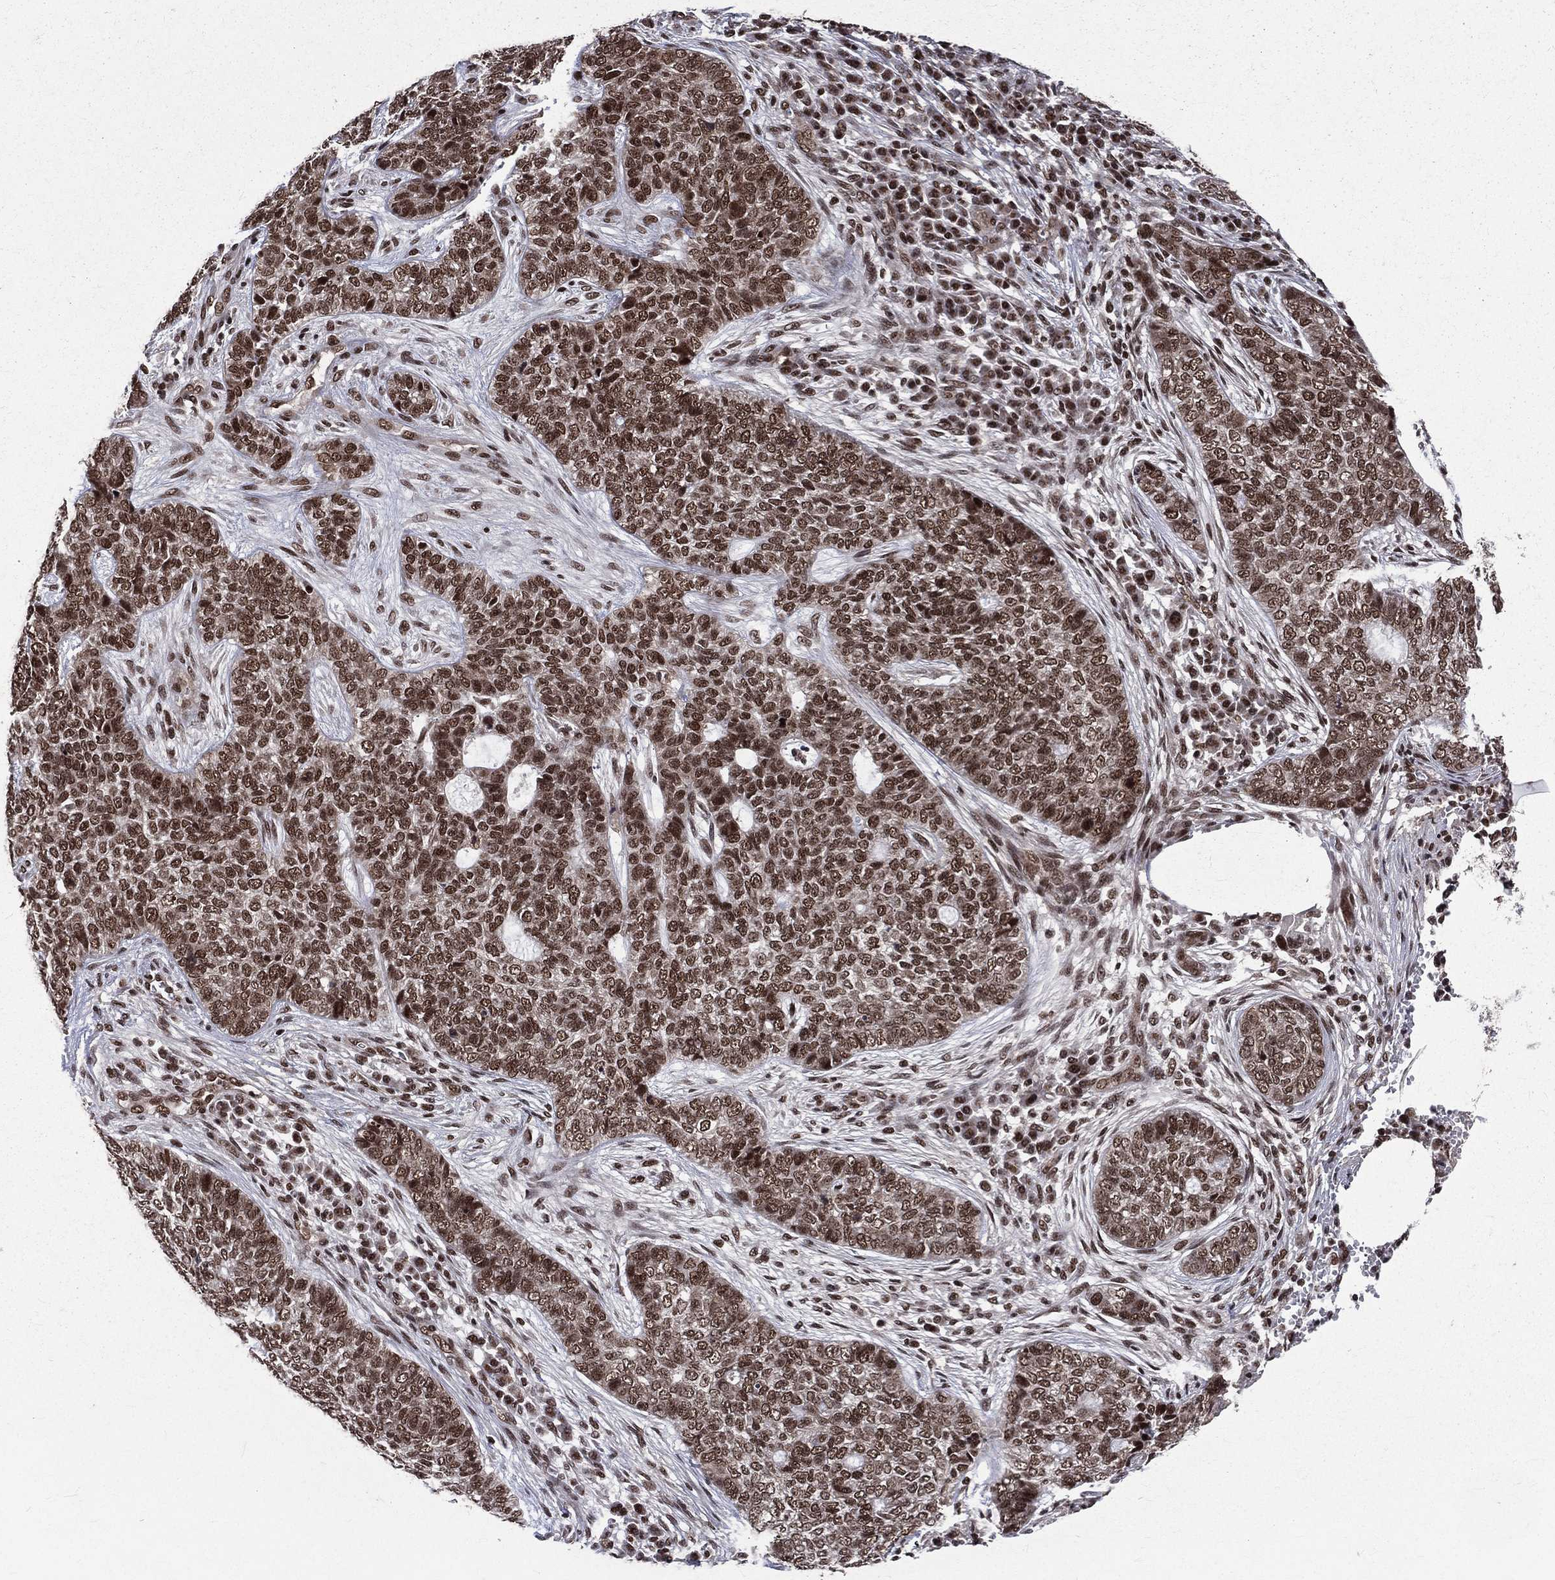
{"staining": {"intensity": "strong", "quantity": "25%-75%", "location": "nuclear"}, "tissue": "skin cancer", "cell_type": "Tumor cells", "image_type": "cancer", "snomed": [{"axis": "morphology", "description": "Basal cell carcinoma"}, {"axis": "topography", "description": "Skin"}], "caption": "Immunohistochemical staining of human skin basal cell carcinoma exhibits strong nuclear protein positivity in approximately 25%-75% of tumor cells.", "gene": "SMC3", "patient": {"sex": "female", "age": 69}}